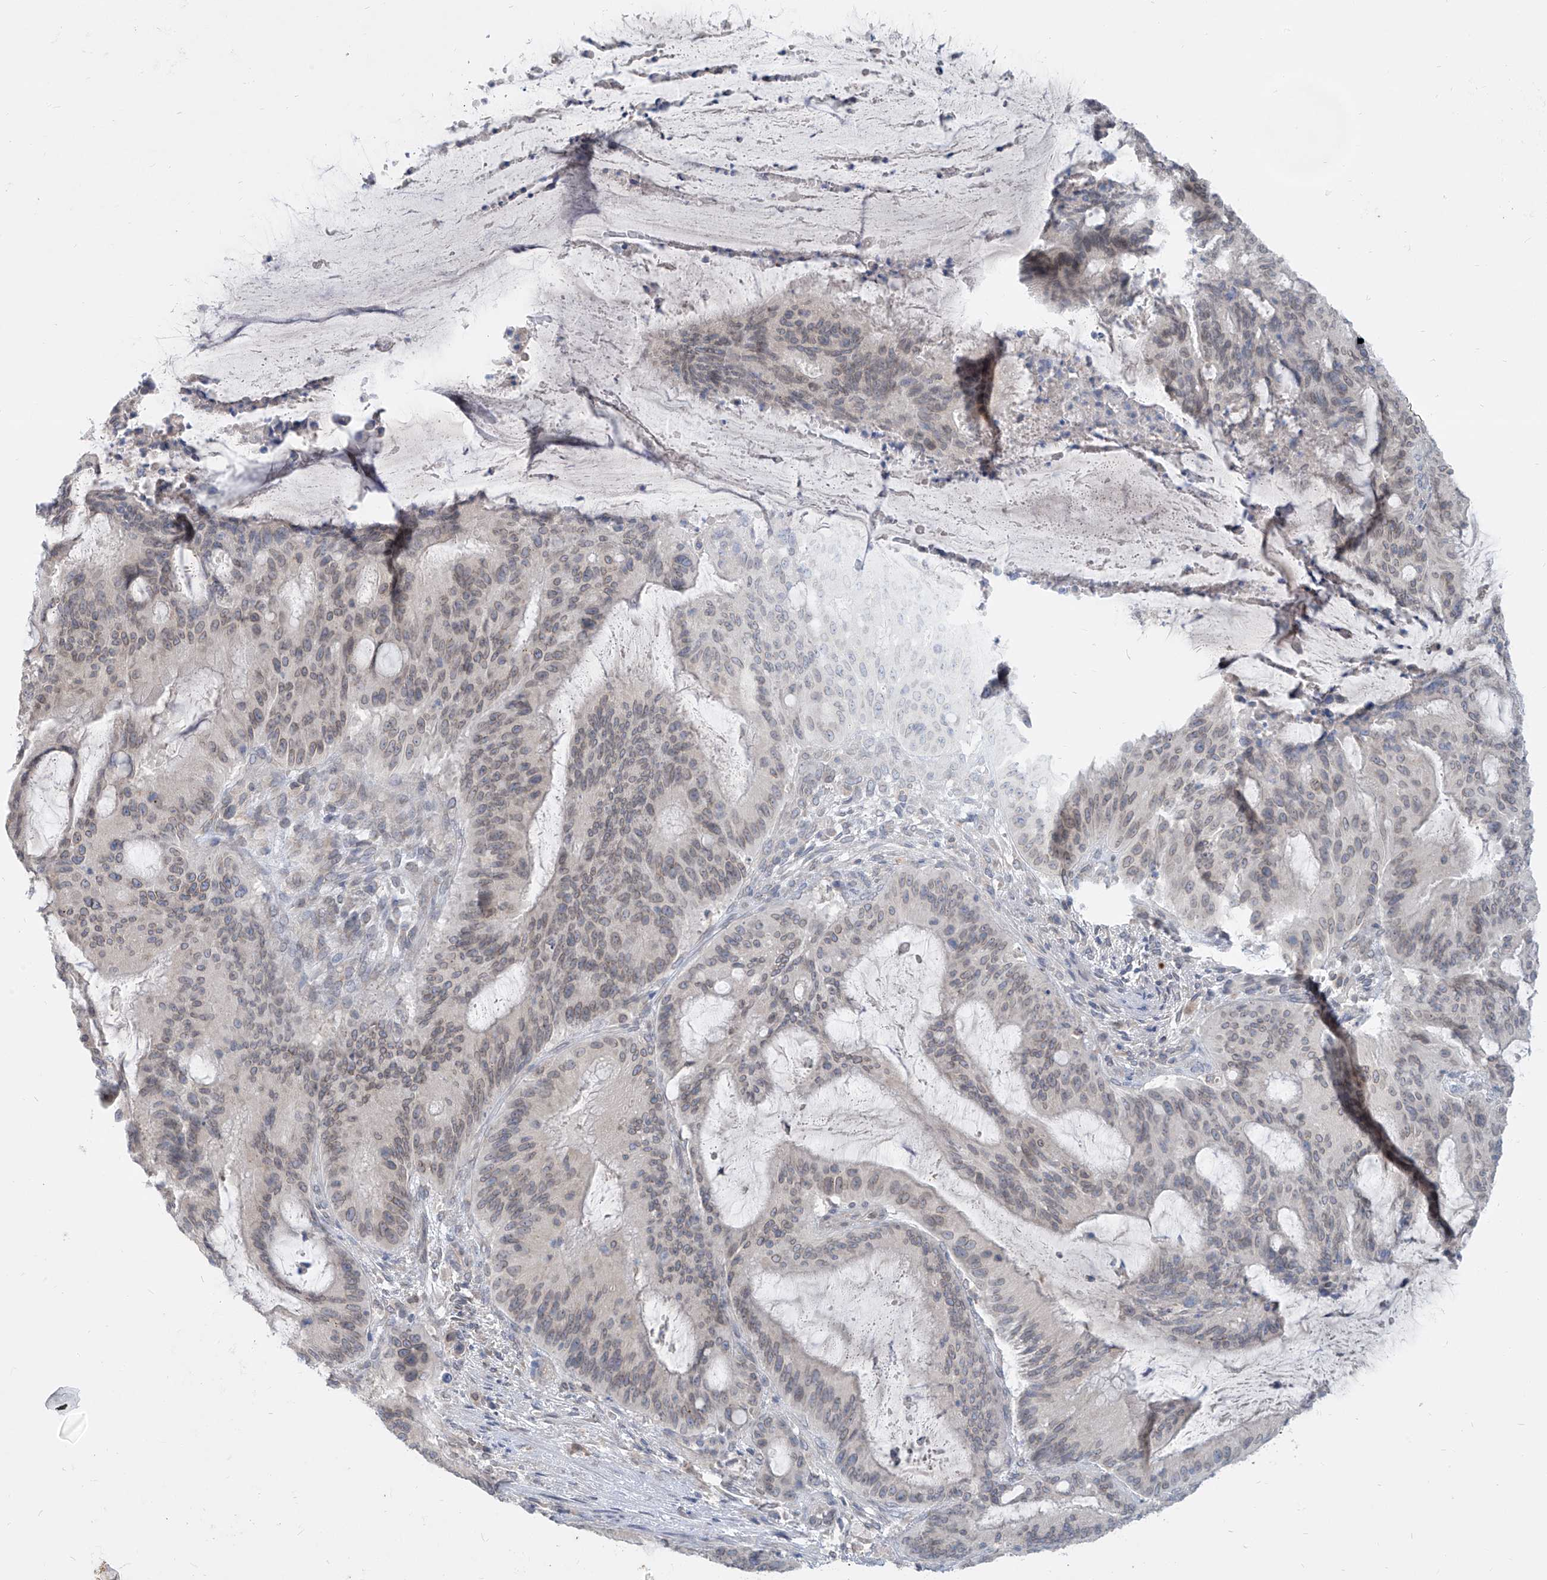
{"staining": {"intensity": "weak", "quantity": "25%-75%", "location": "cytoplasmic/membranous,nuclear"}, "tissue": "liver cancer", "cell_type": "Tumor cells", "image_type": "cancer", "snomed": [{"axis": "morphology", "description": "Normal tissue, NOS"}, {"axis": "morphology", "description": "Cholangiocarcinoma"}, {"axis": "topography", "description": "Liver"}, {"axis": "topography", "description": "Peripheral nerve tissue"}], "caption": "A photomicrograph of human liver cancer (cholangiocarcinoma) stained for a protein shows weak cytoplasmic/membranous and nuclear brown staining in tumor cells. The protein of interest is shown in brown color, while the nuclei are stained blue.", "gene": "KRTAP25-1", "patient": {"sex": "female", "age": 73}}